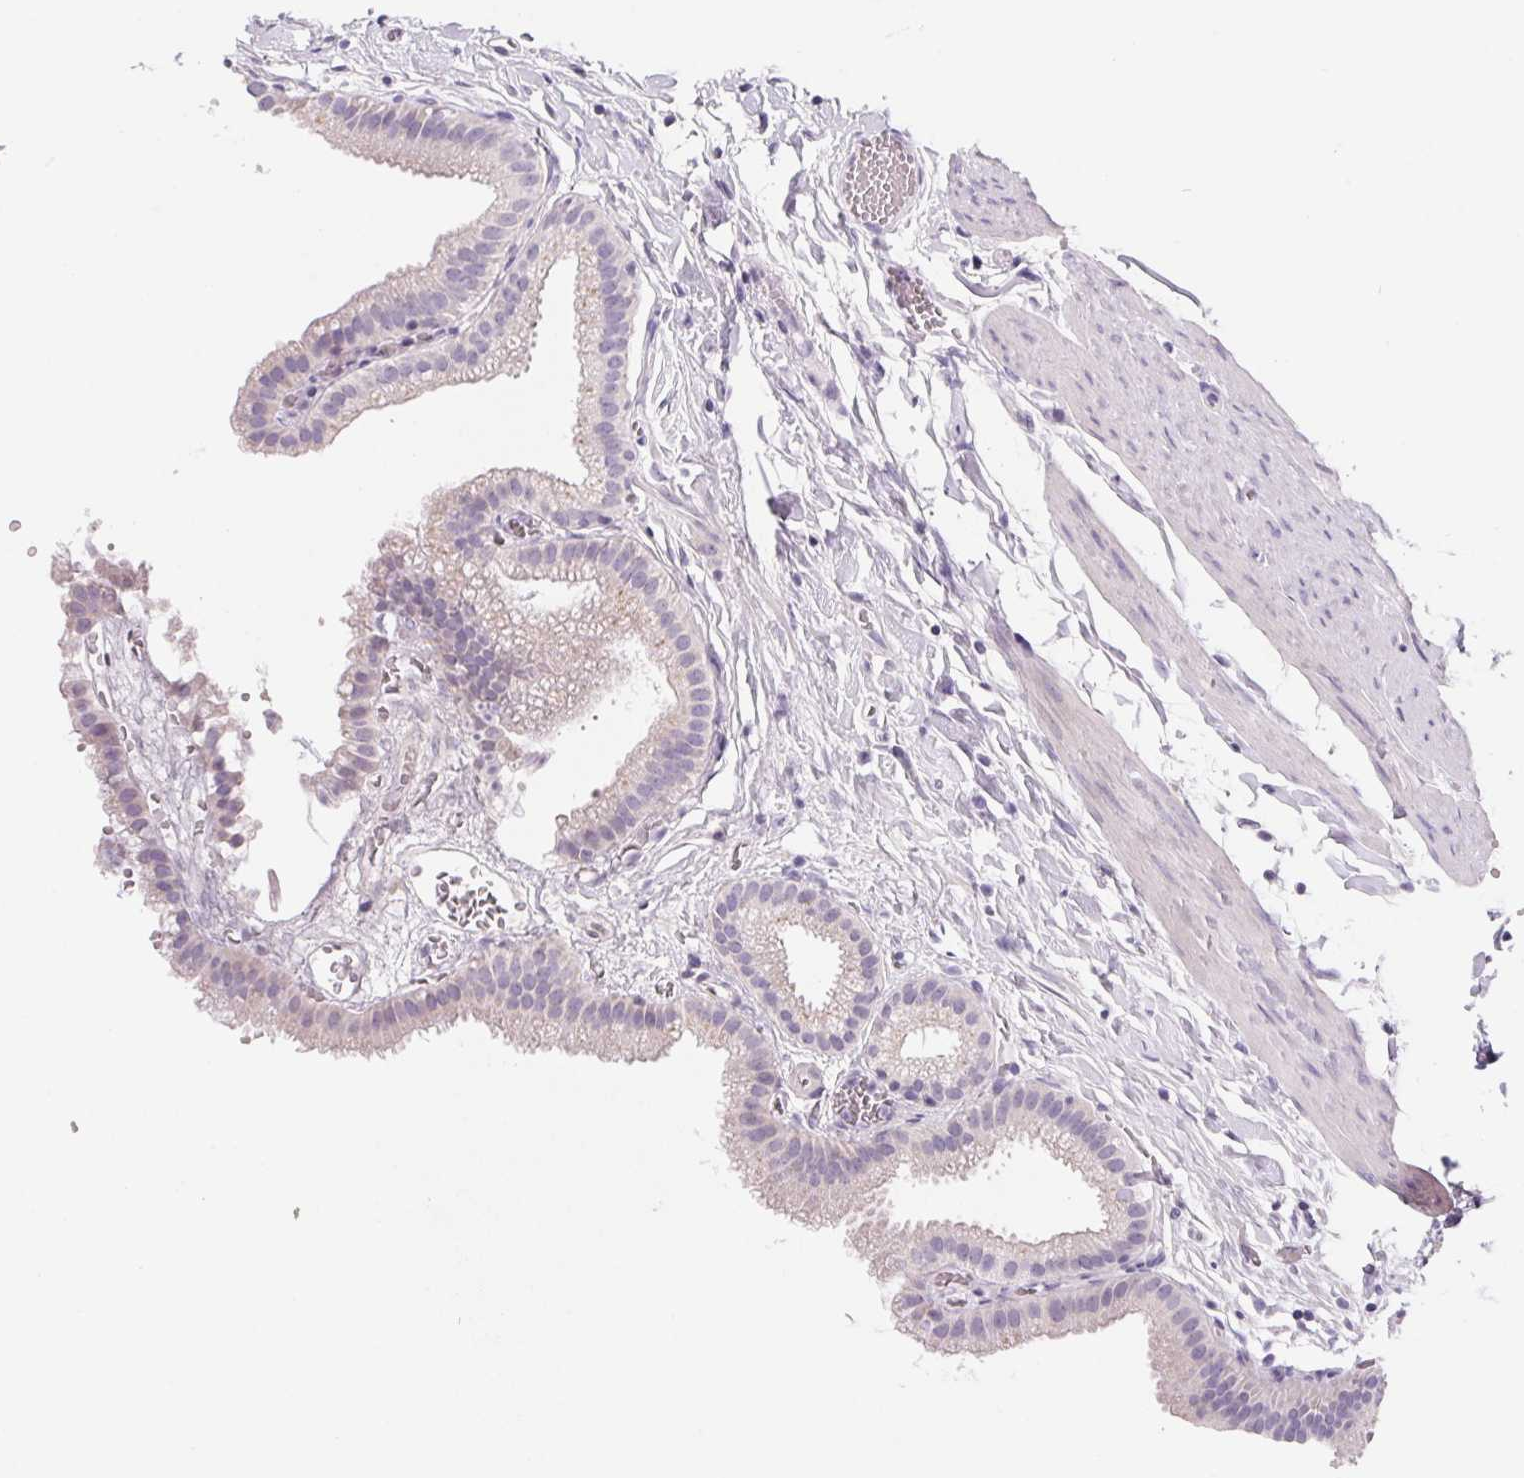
{"staining": {"intensity": "negative", "quantity": "none", "location": "none"}, "tissue": "gallbladder", "cell_type": "Glandular cells", "image_type": "normal", "snomed": [{"axis": "morphology", "description": "Normal tissue, NOS"}, {"axis": "topography", "description": "Gallbladder"}], "caption": "DAB (3,3'-diaminobenzidine) immunohistochemical staining of normal gallbladder reveals no significant expression in glandular cells.", "gene": "FDX1", "patient": {"sex": "female", "age": 63}}